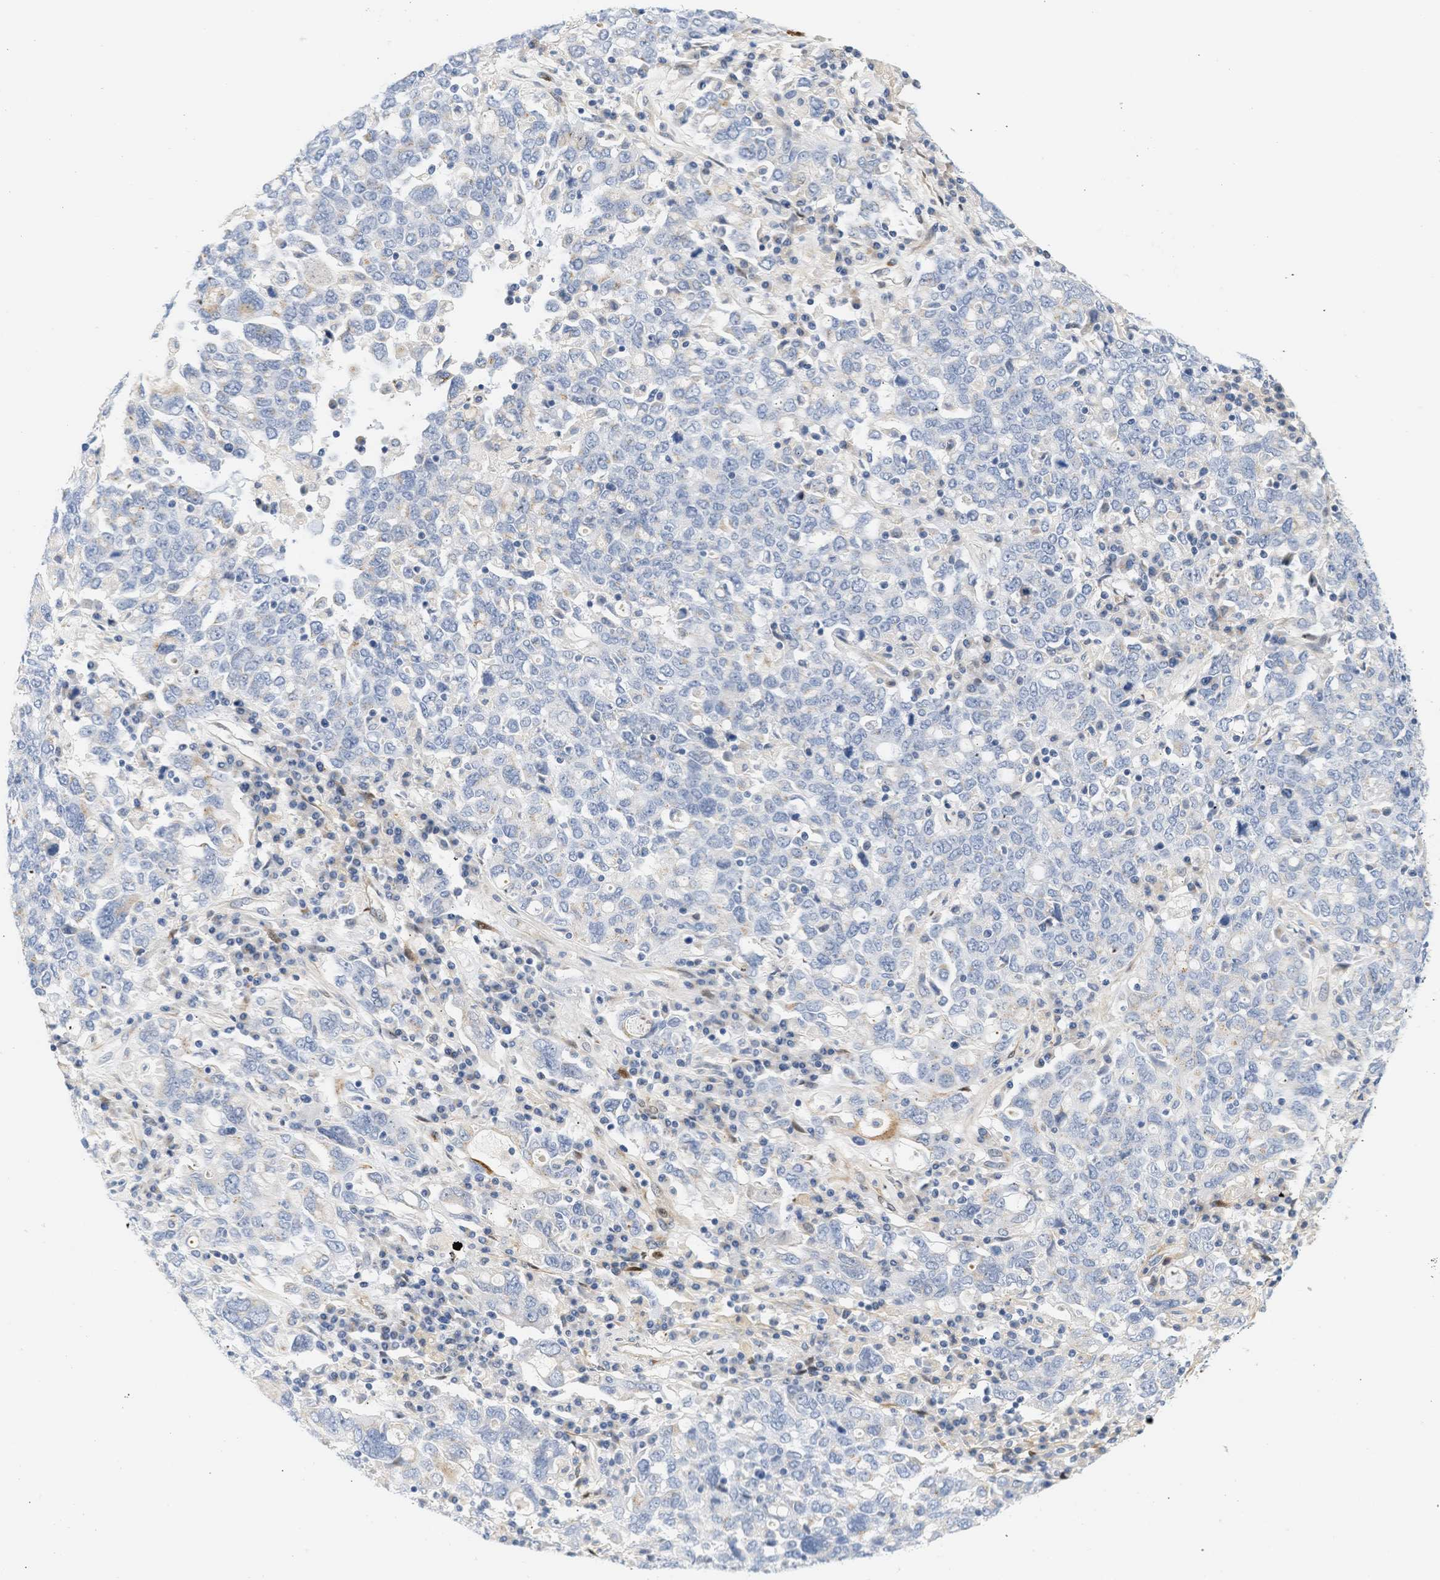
{"staining": {"intensity": "negative", "quantity": "none", "location": "none"}, "tissue": "ovarian cancer", "cell_type": "Tumor cells", "image_type": "cancer", "snomed": [{"axis": "morphology", "description": "Carcinoma, endometroid"}, {"axis": "topography", "description": "Ovary"}], "caption": "Human endometroid carcinoma (ovarian) stained for a protein using immunohistochemistry demonstrates no staining in tumor cells.", "gene": "SLC30A7", "patient": {"sex": "female", "age": 62}}